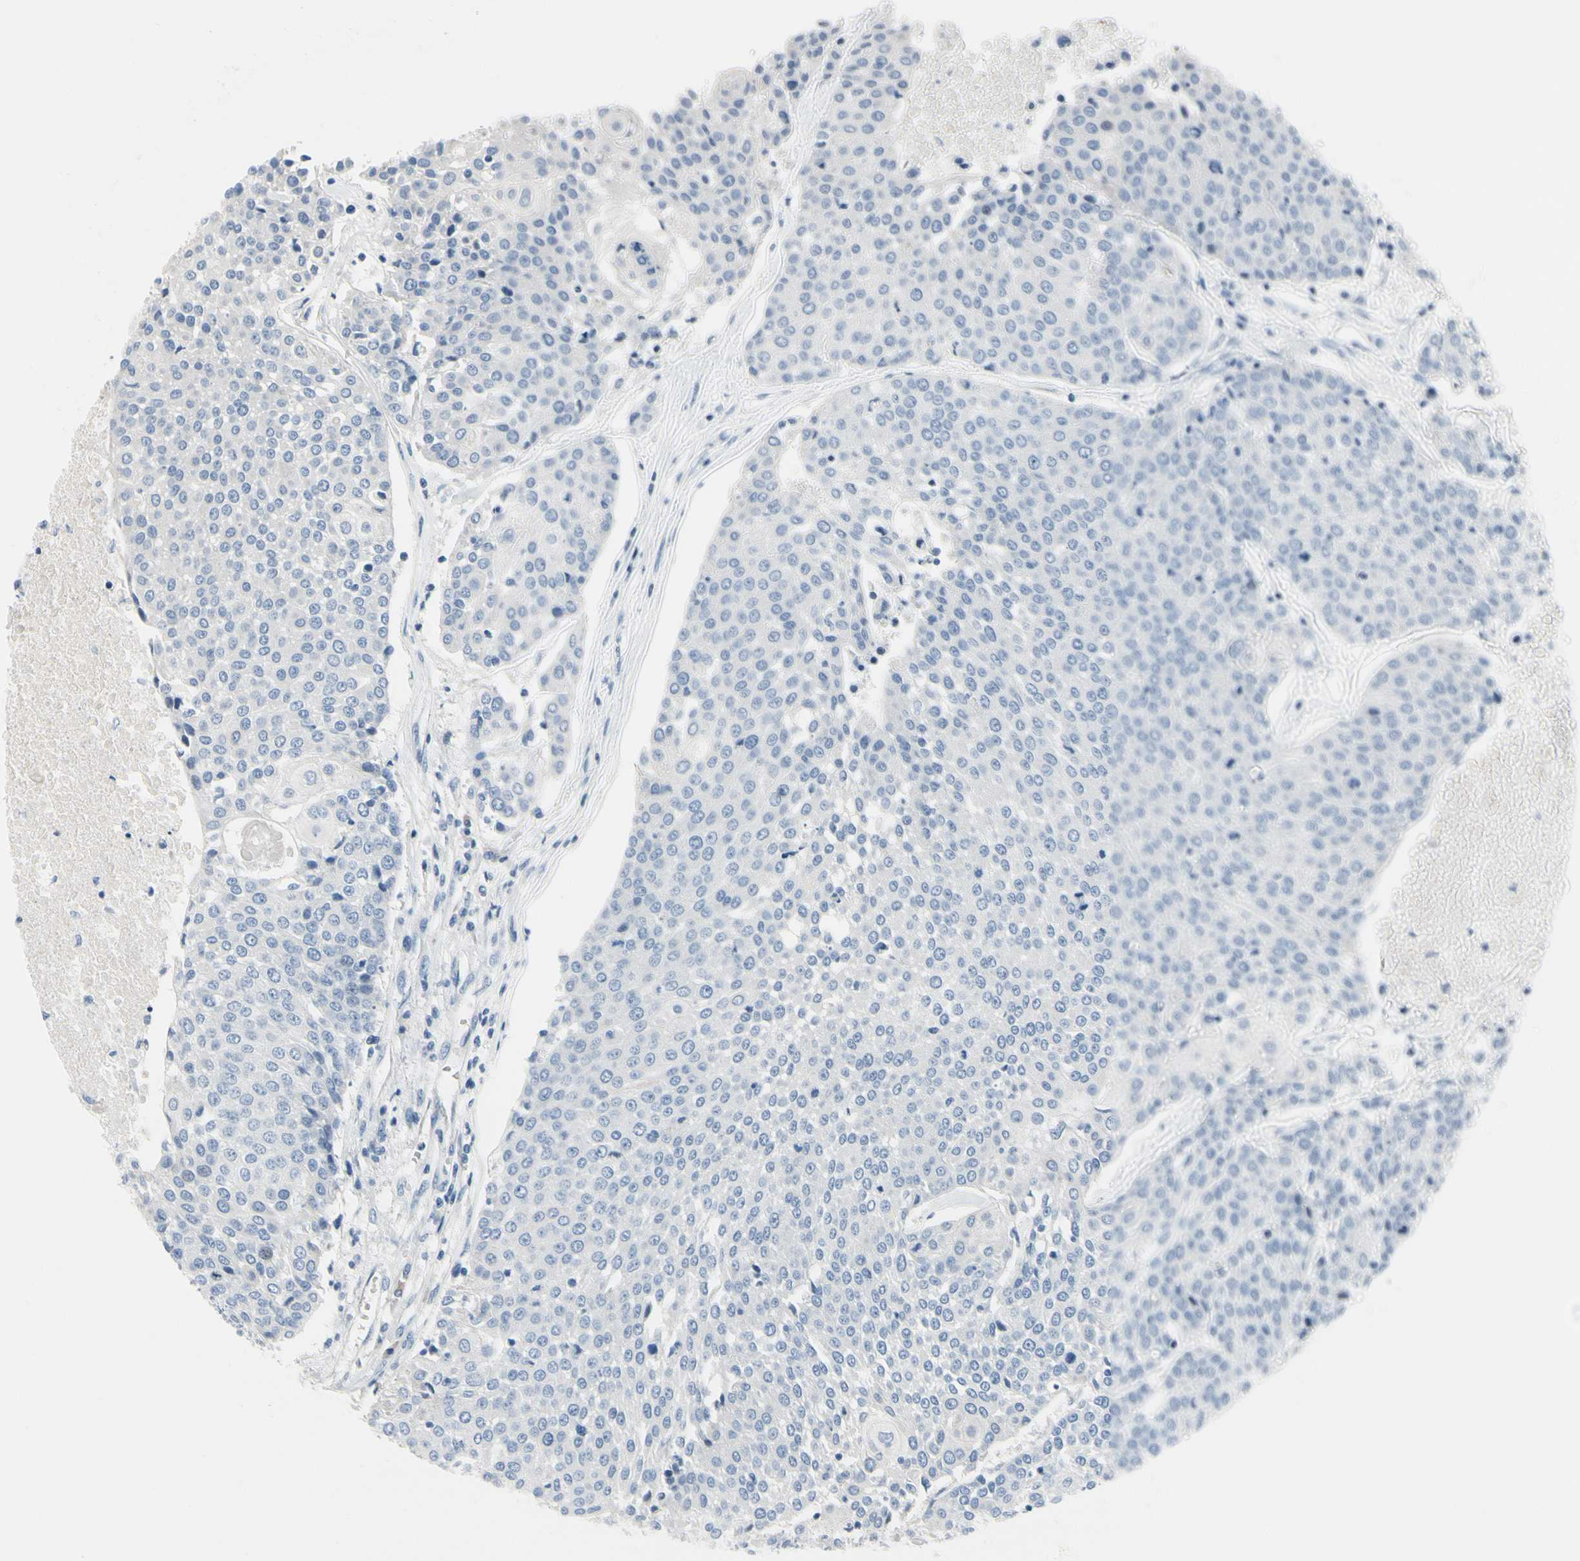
{"staining": {"intensity": "negative", "quantity": "none", "location": "none"}, "tissue": "urothelial cancer", "cell_type": "Tumor cells", "image_type": "cancer", "snomed": [{"axis": "morphology", "description": "Urothelial carcinoma, High grade"}, {"axis": "topography", "description": "Urinary bladder"}], "caption": "This is a photomicrograph of immunohistochemistry staining of urothelial cancer, which shows no expression in tumor cells.", "gene": "MUC5B", "patient": {"sex": "female", "age": 85}}